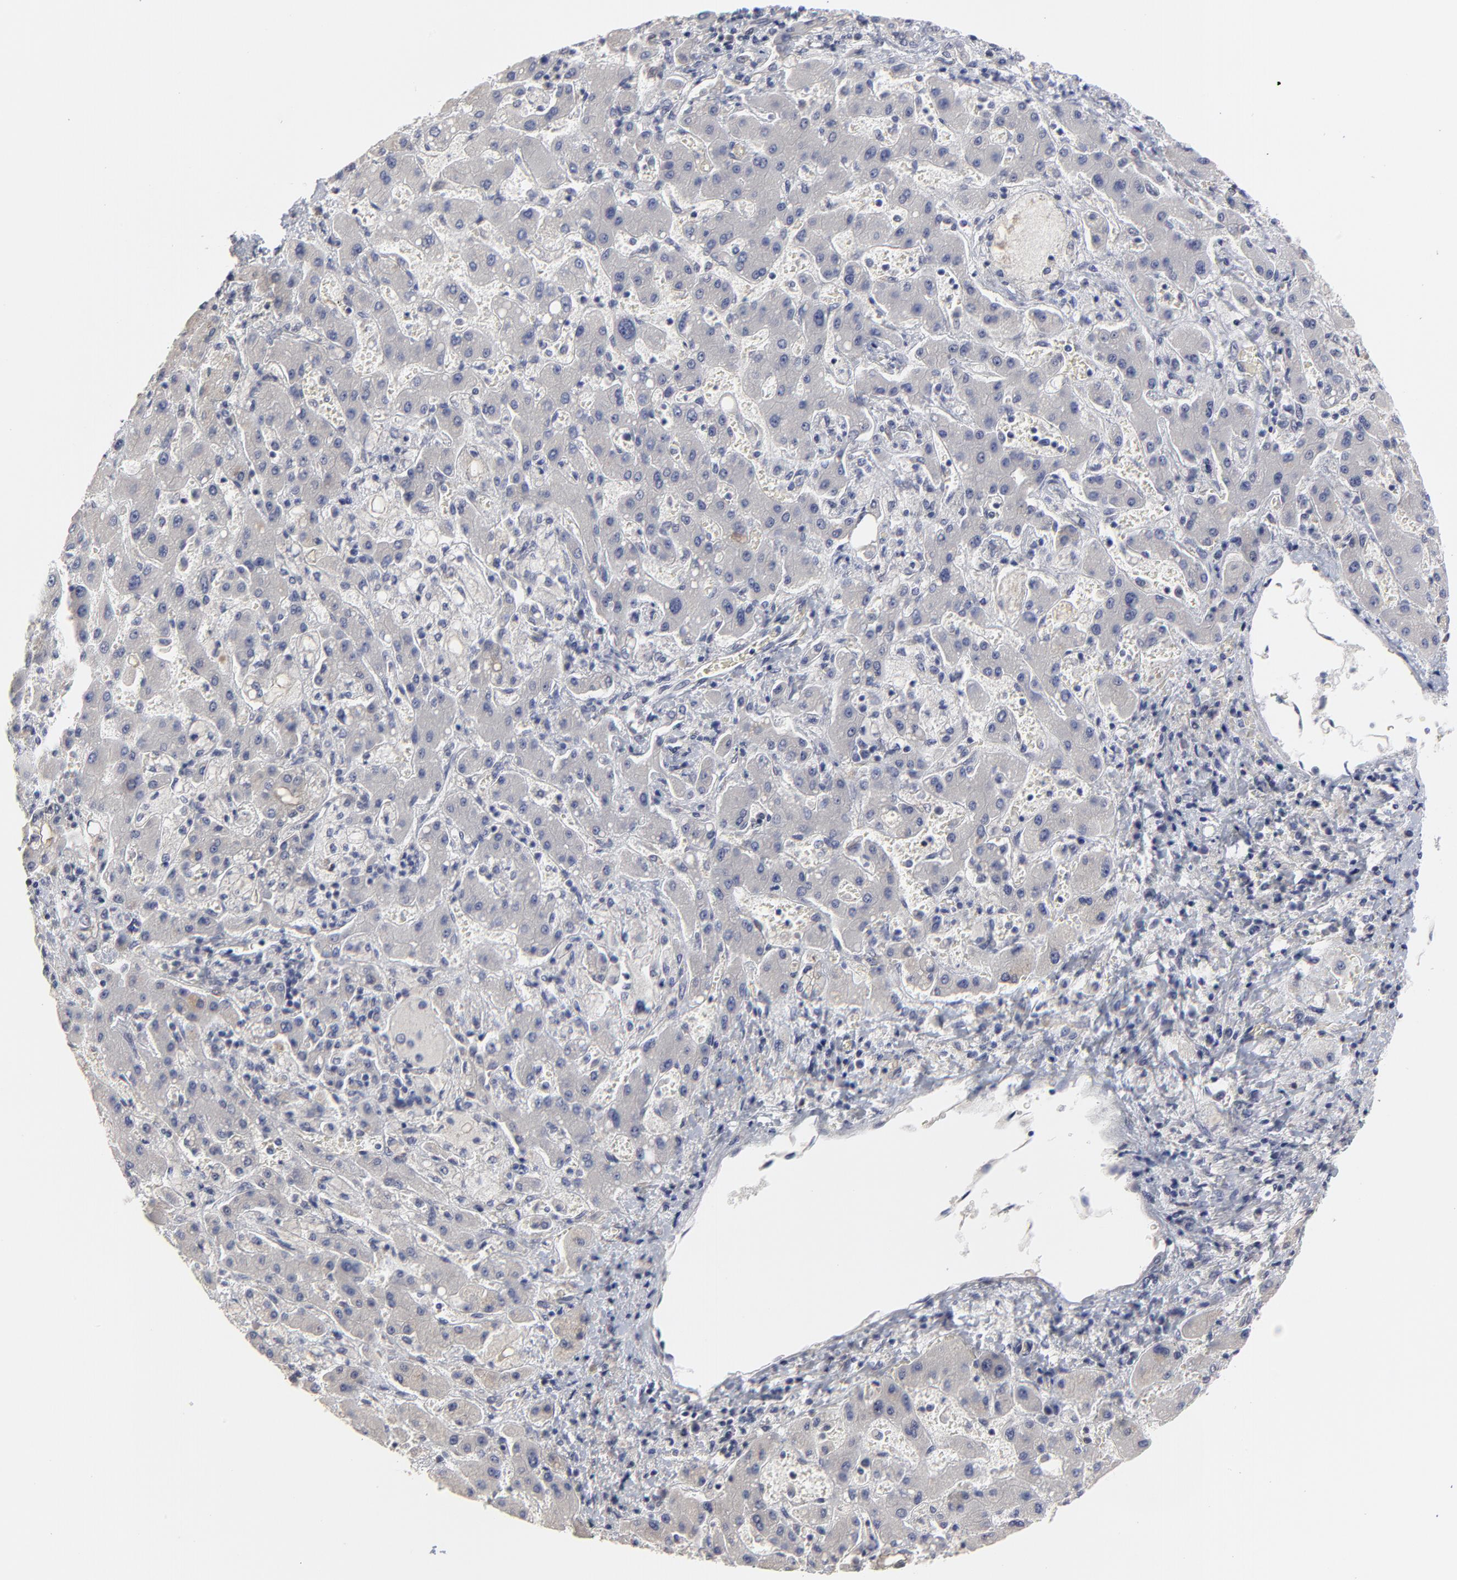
{"staining": {"intensity": "negative", "quantity": "none", "location": "none"}, "tissue": "liver cancer", "cell_type": "Tumor cells", "image_type": "cancer", "snomed": [{"axis": "morphology", "description": "Cholangiocarcinoma"}, {"axis": "topography", "description": "Liver"}], "caption": "Immunohistochemistry histopathology image of human liver cholangiocarcinoma stained for a protein (brown), which exhibits no staining in tumor cells.", "gene": "MAGEA10", "patient": {"sex": "male", "age": 50}}